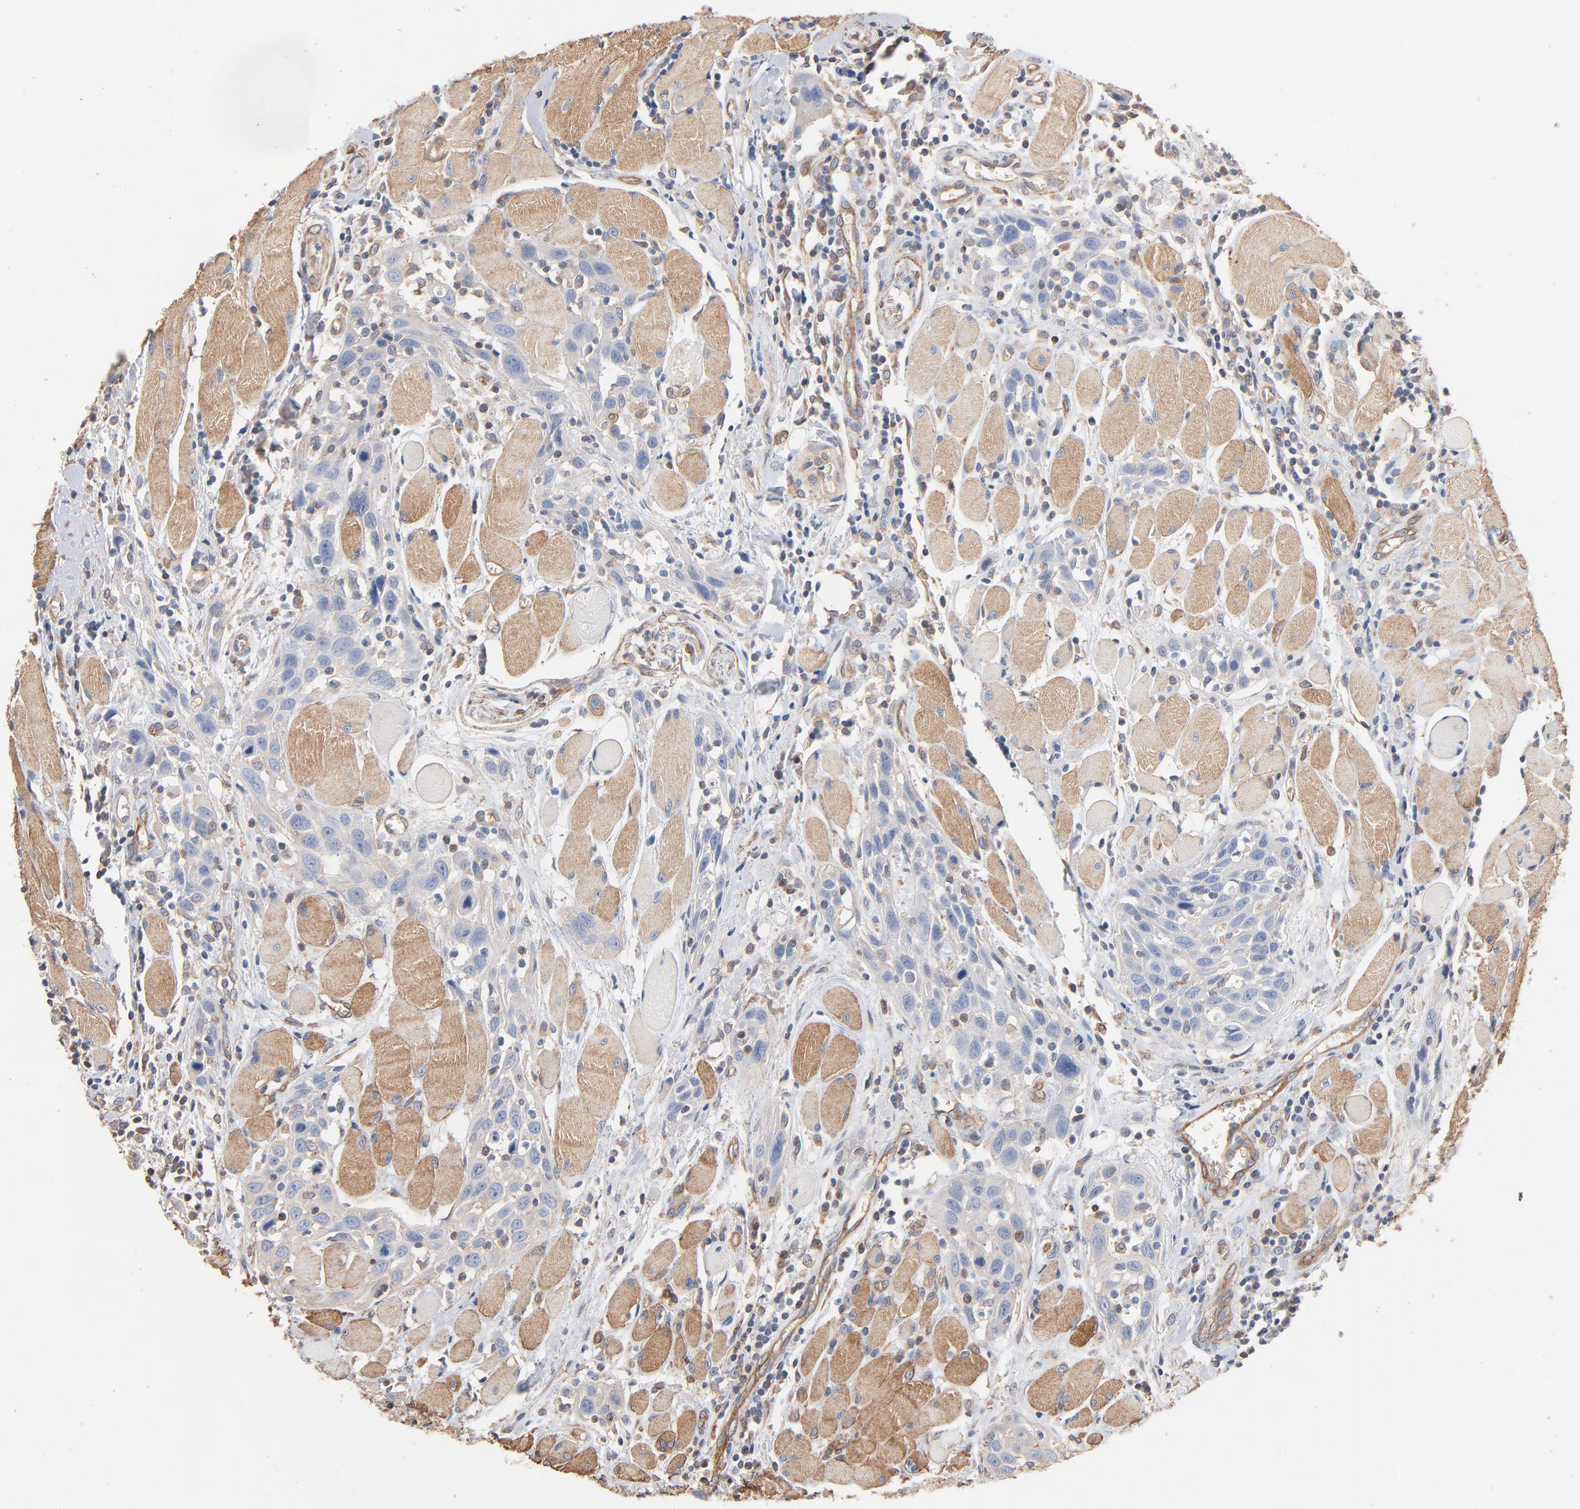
{"staining": {"intensity": "negative", "quantity": "none", "location": "none"}, "tissue": "head and neck cancer", "cell_type": "Tumor cells", "image_type": "cancer", "snomed": [{"axis": "morphology", "description": "Squamous cell carcinoma, NOS"}, {"axis": "topography", "description": "Oral tissue"}, {"axis": "topography", "description": "Head-Neck"}], "caption": "A high-resolution photomicrograph shows immunohistochemistry (IHC) staining of head and neck cancer, which reveals no significant staining in tumor cells. (Stains: DAB (3,3'-diaminobenzidine) immunohistochemistry (IHC) with hematoxylin counter stain, Microscopy: brightfield microscopy at high magnification).", "gene": "ABCD4", "patient": {"sex": "female", "age": 50}}